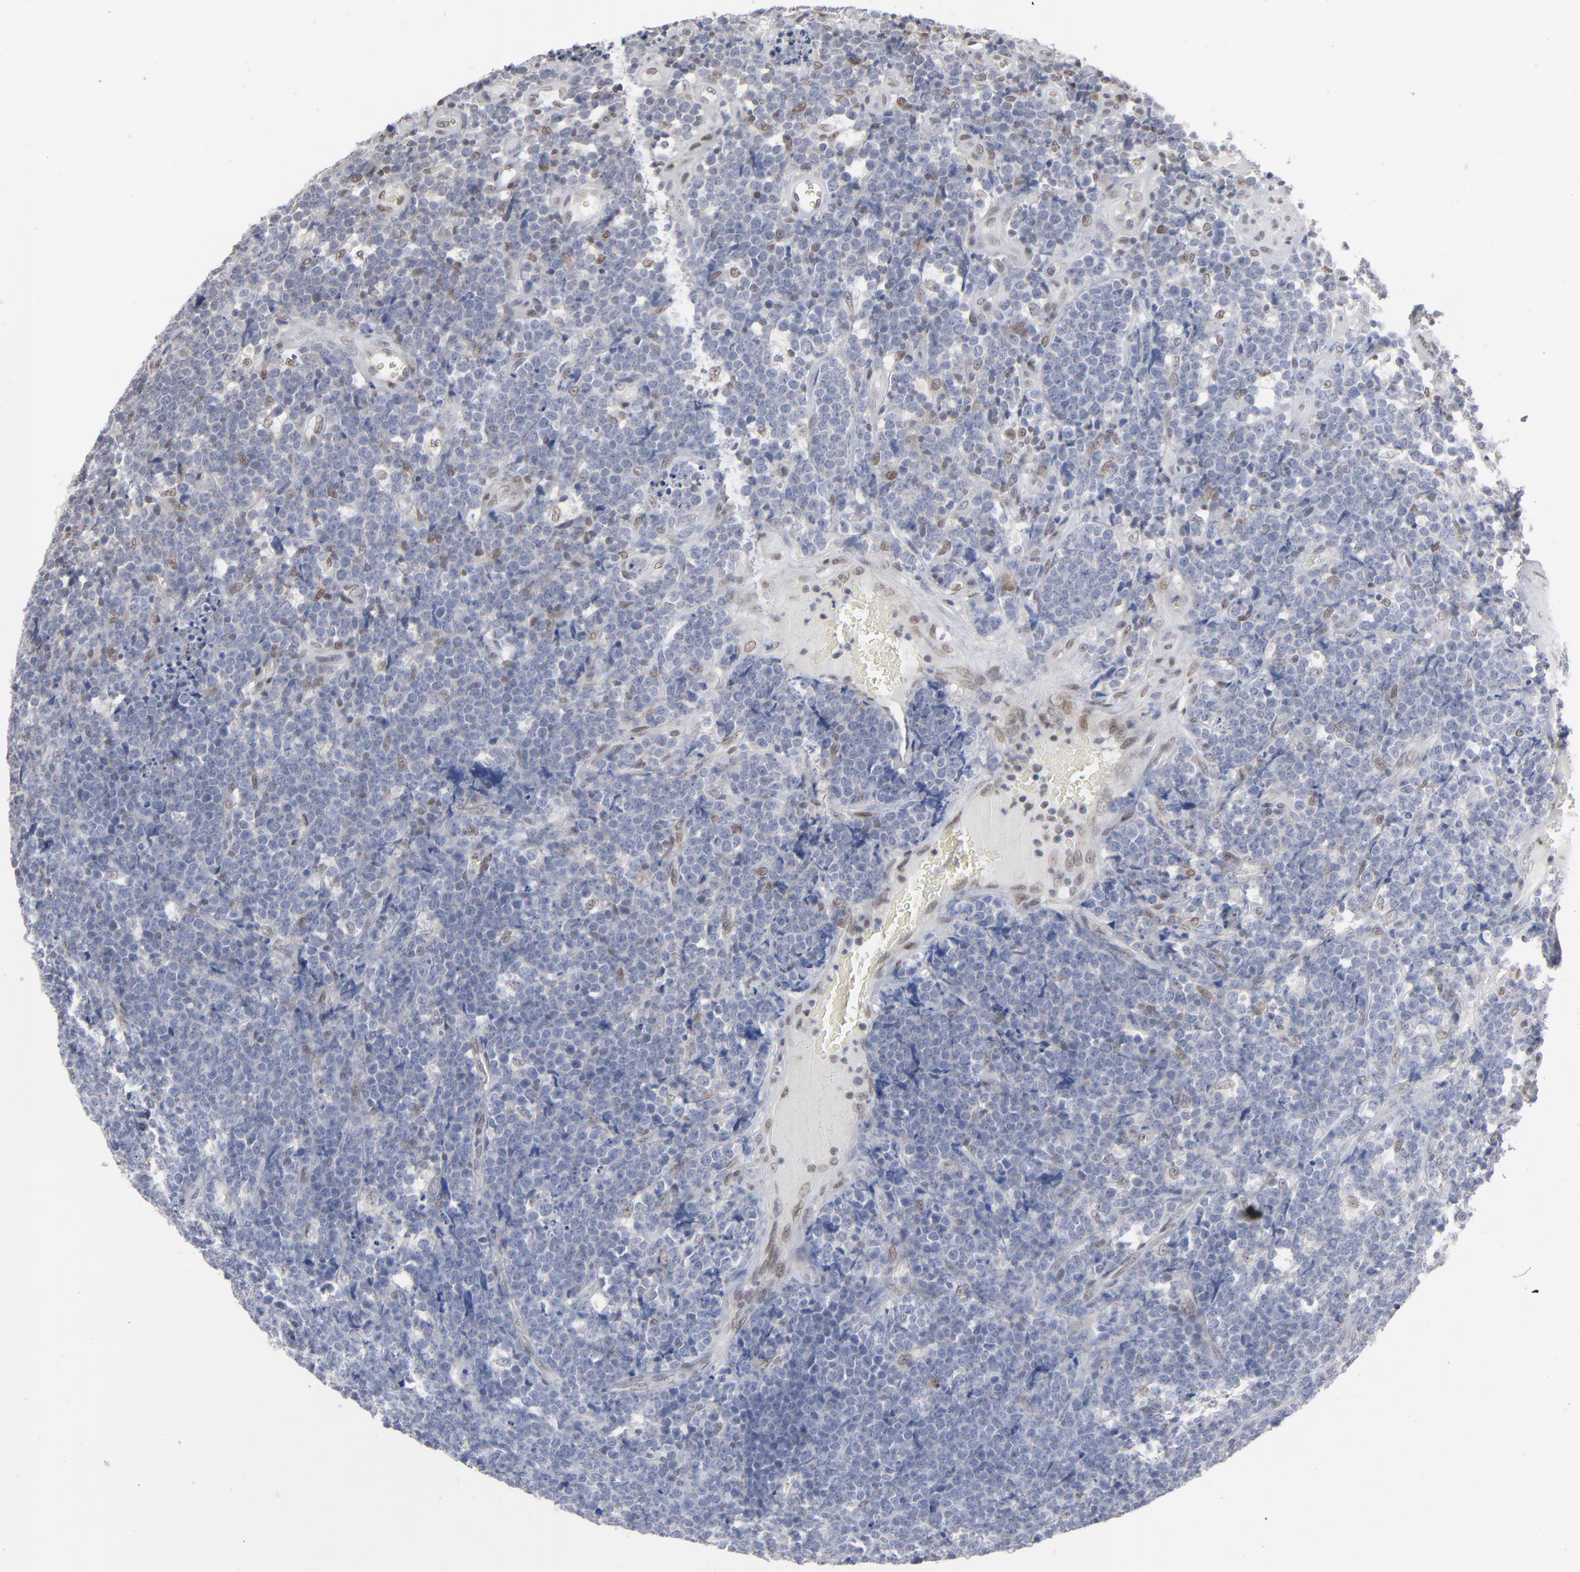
{"staining": {"intensity": "negative", "quantity": "none", "location": "none"}, "tissue": "lymphoma", "cell_type": "Tumor cells", "image_type": "cancer", "snomed": [{"axis": "morphology", "description": "Malignant lymphoma, non-Hodgkin's type, High grade"}, {"axis": "topography", "description": "Small intestine"}, {"axis": "topography", "description": "Colon"}], "caption": "The image shows no staining of tumor cells in lymphoma.", "gene": "IRF9", "patient": {"sex": "male", "age": 8}}